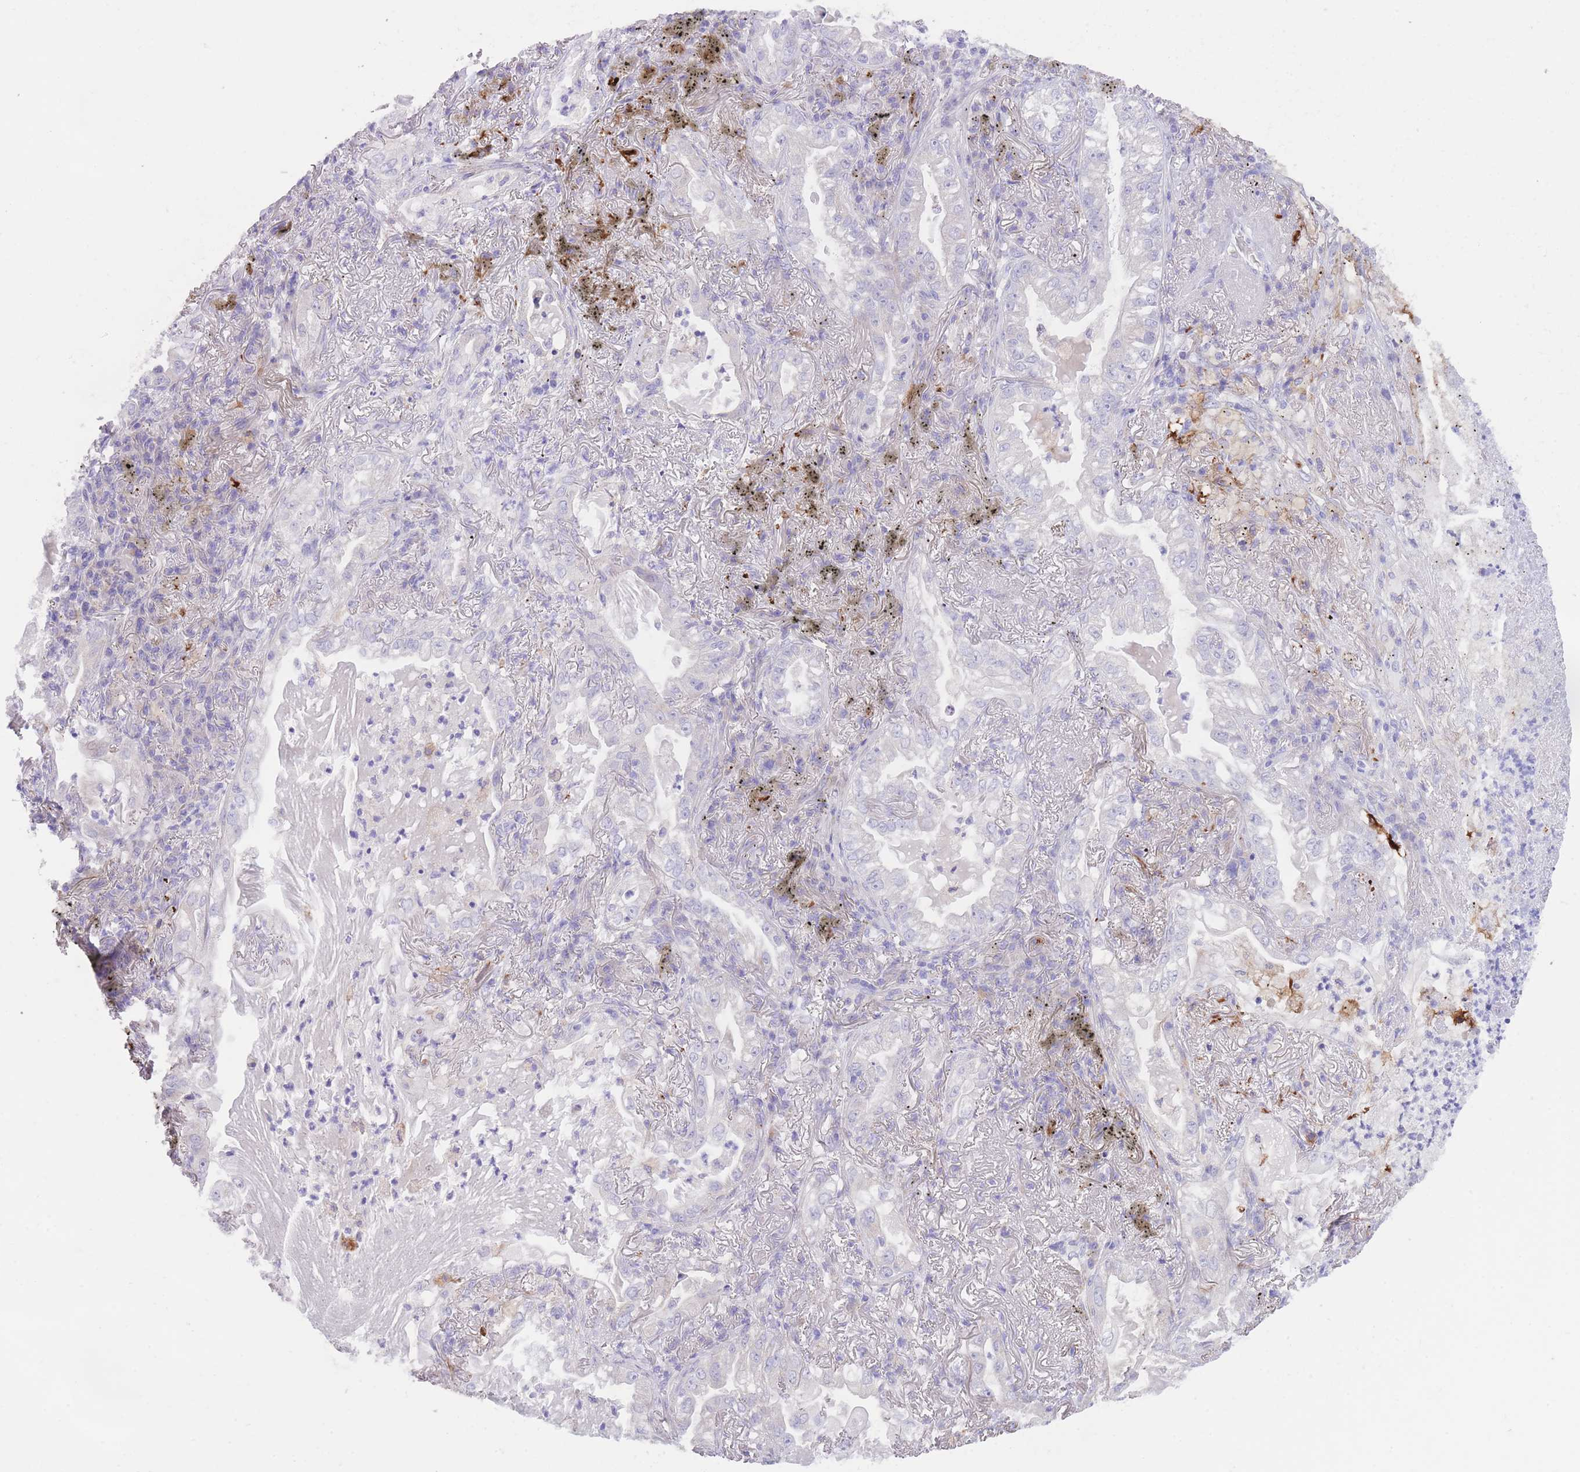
{"staining": {"intensity": "negative", "quantity": "none", "location": "none"}, "tissue": "lung cancer", "cell_type": "Tumor cells", "image_type": "cancer", "snomed": [{"axis": "morphology", "description": "Adenocarcinoma, NOS"}, {"axis": "topography", "description": "Lung"}], "caption": "High magnification brightfield microscopy of adenocarcinoma (lung) stained with DAB (brown) and counterstained with hematoxylin (blue): tumor cells show no significant staining.", "gene": "QTRT1", "patient": {"sex": "female", "age": 73}}